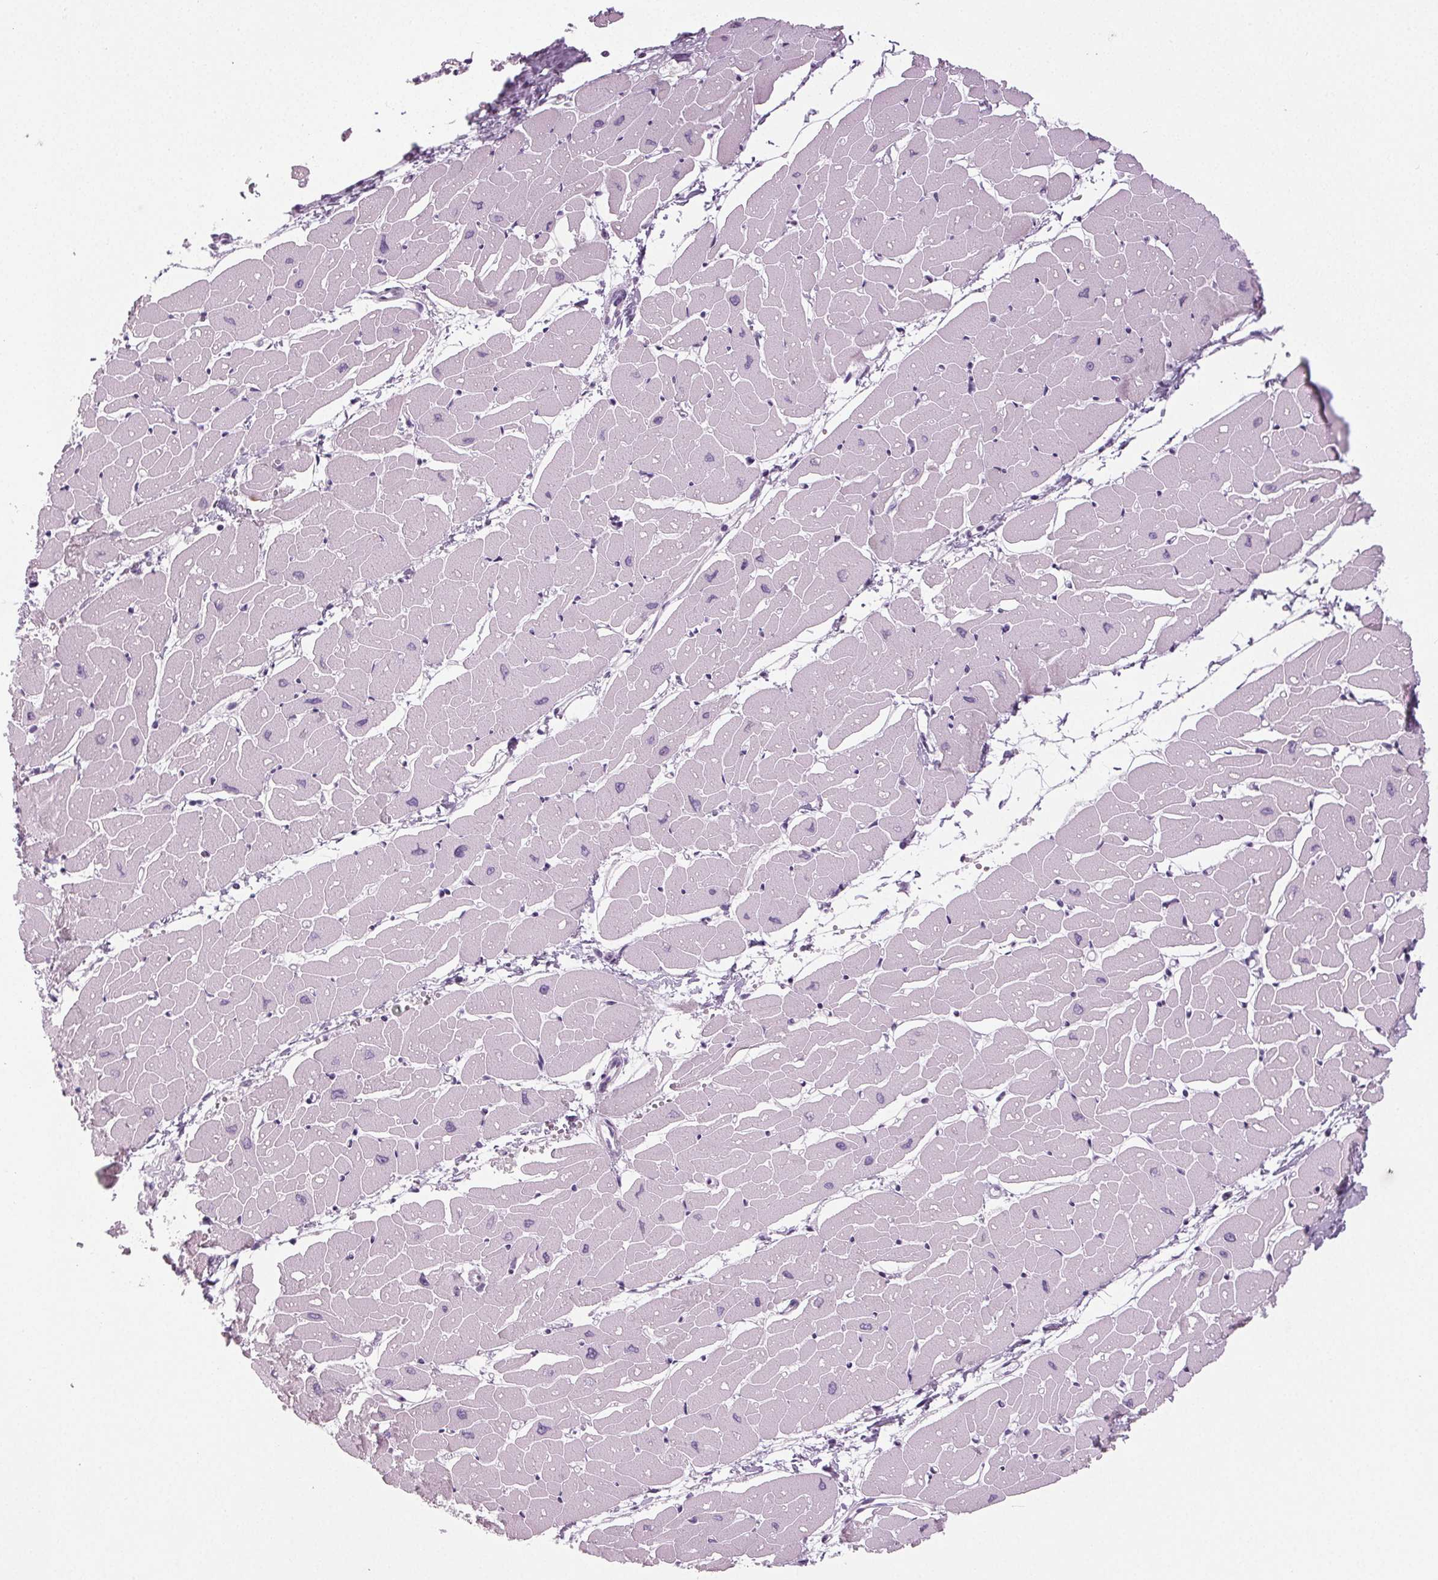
{"staining": {"intensity": "negative", "quantity": "none", "location": "none"}, "tissue": "heart muscle", "cell_type": "Cardiomyocytes", "image_type": "normal", "snomed": [{"axis": "morphology", "description": "Normal tissue, NOS"}, {"axis": "topography", "description": "Heart"}], "caption": "Image shows no protein positivity in cardiomyocytes of benign heart muscle. (DAB IHC with hematoxylin counter stain).", "gene": "IGF2BP1", "patient": {"sex": "male", "age": 57}}